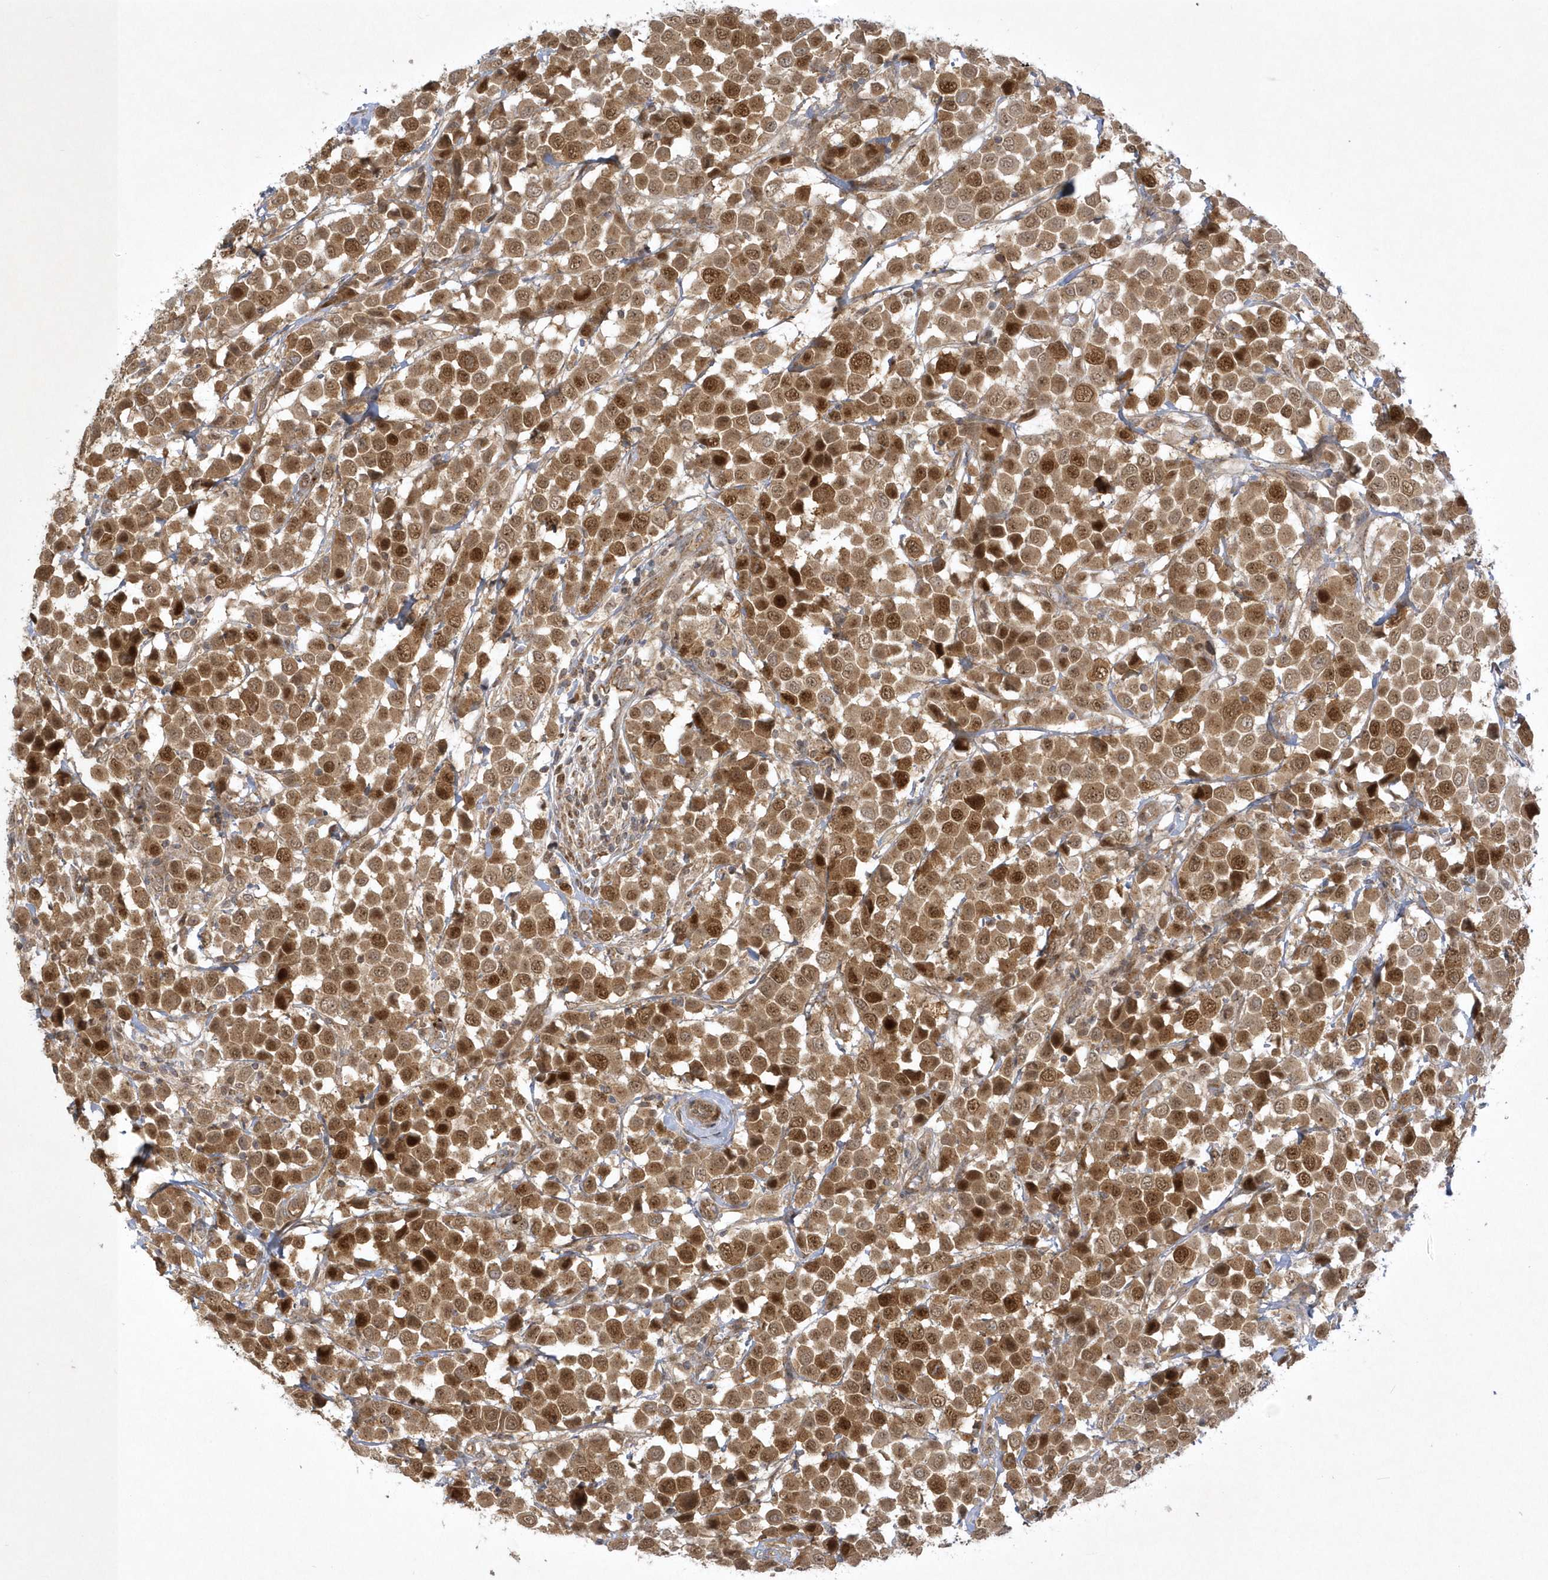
{"staining": {"intensity": "moderate", "quantity": ">75%", "location": "cytoplasmic/membranous,nuclear"}, "tissue": "breast cancer", "cell_type": "Tumor cells", "image_type": "cancer", "snomed": [{"axis": "morphology", "description": "Duct carcinoma"}, {"axis": "topography", "description": "Breast"}], "caption": "Immunohistochemistry (IHC) photomicrograph of neoplastic tissue: human breast cancer stained using IHC exhibits medium levels of moderate protein expression localized specifically in the cytoplasmic/membranous and nuclear of tumor cells, appearing as a cytoplasmic/membranous and nuclear brown color.", "gene": "NAF1", "patient": {"sex": "female", "age": 61}}